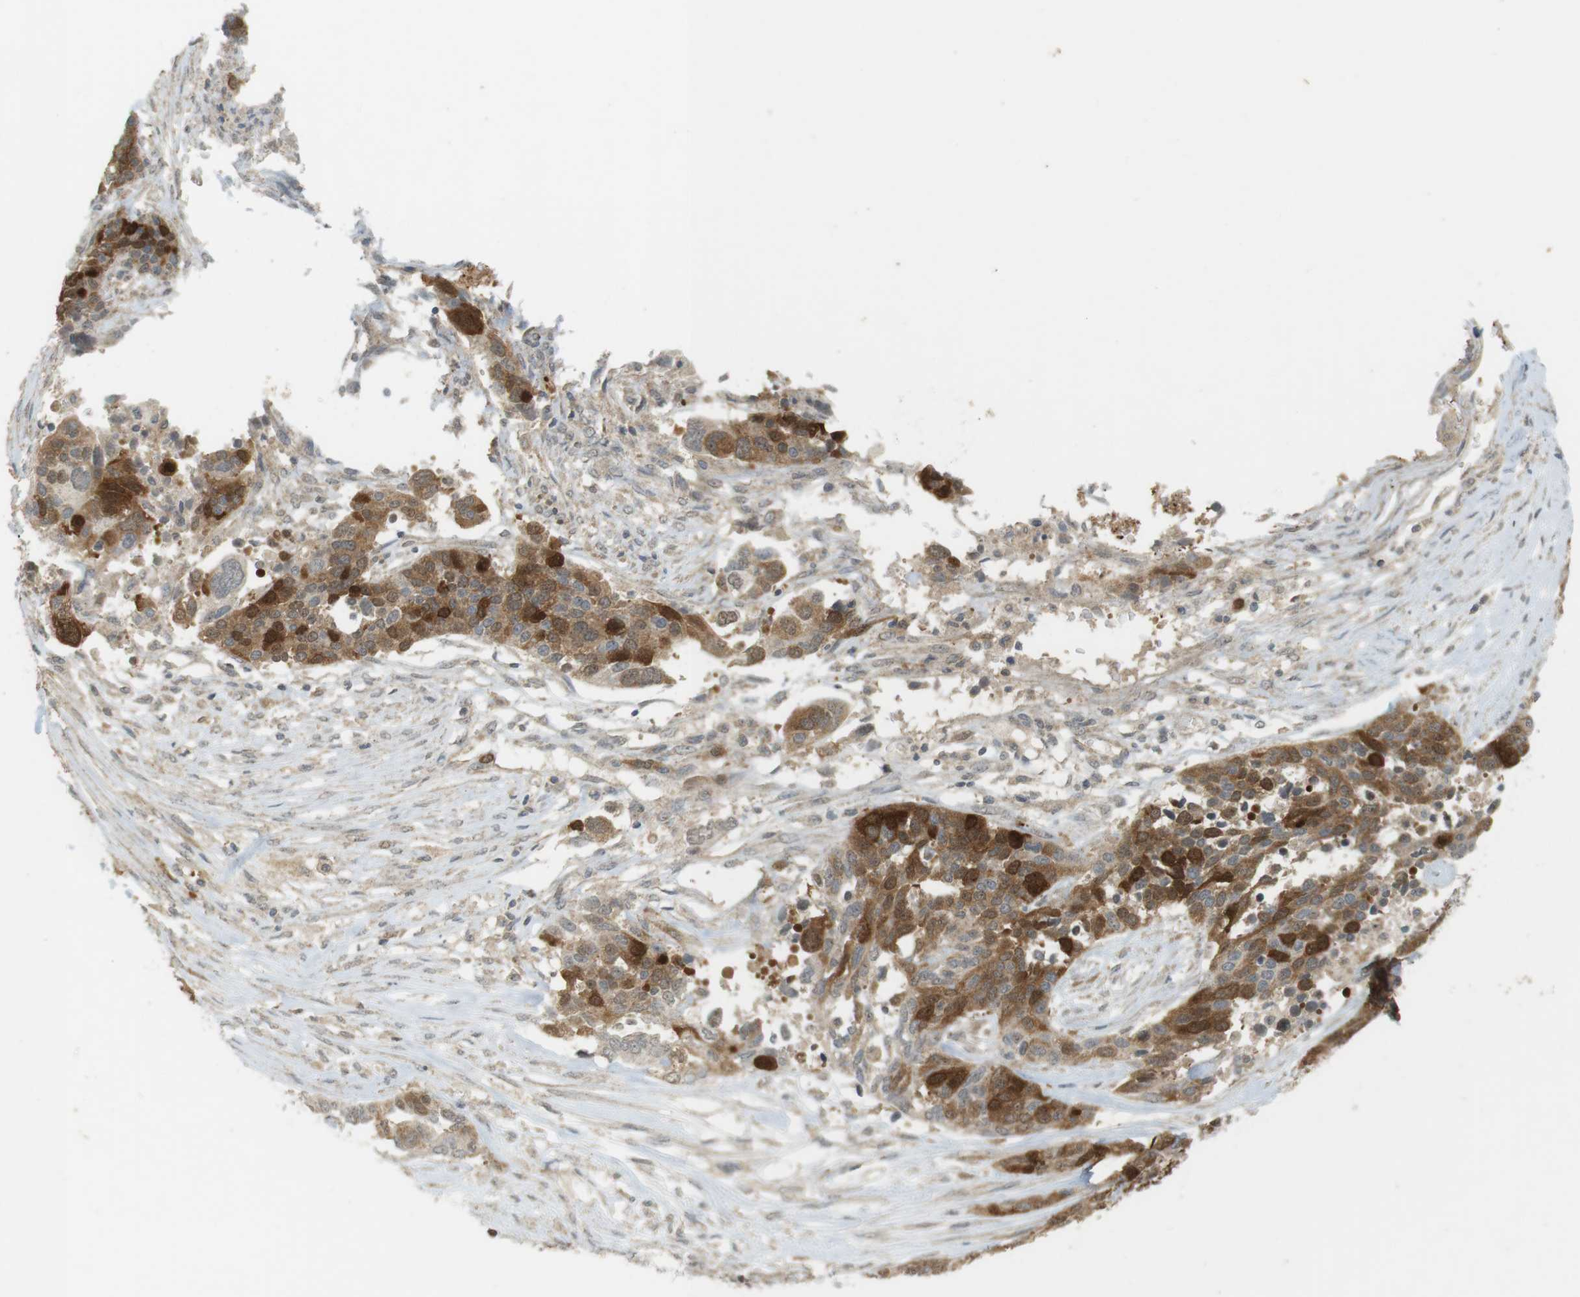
{"staining": {"intensity": "moderate", "quantity": ">75%", "location": "cytoplasmic/membranous"}, "tissue": "ovarian cancer", "cell_type": "Tumor cells", "image_type": "cancer", "snomed": [{"axis": "morphology", "description": "Cystadenocarcinoma, serous, NOS"}, {"axis": "topography", "description": "Ovary"}], "caption": "IHC micrograph of human ovarian serous cystadenocarcinoma stained for a protein (brown), which shows medium levels of moderate cytoplasmic/membranous positivity in approximately >75% of tumor cells.", "gene": "TTK", "patient": {"sex": "female", "age": 44}}